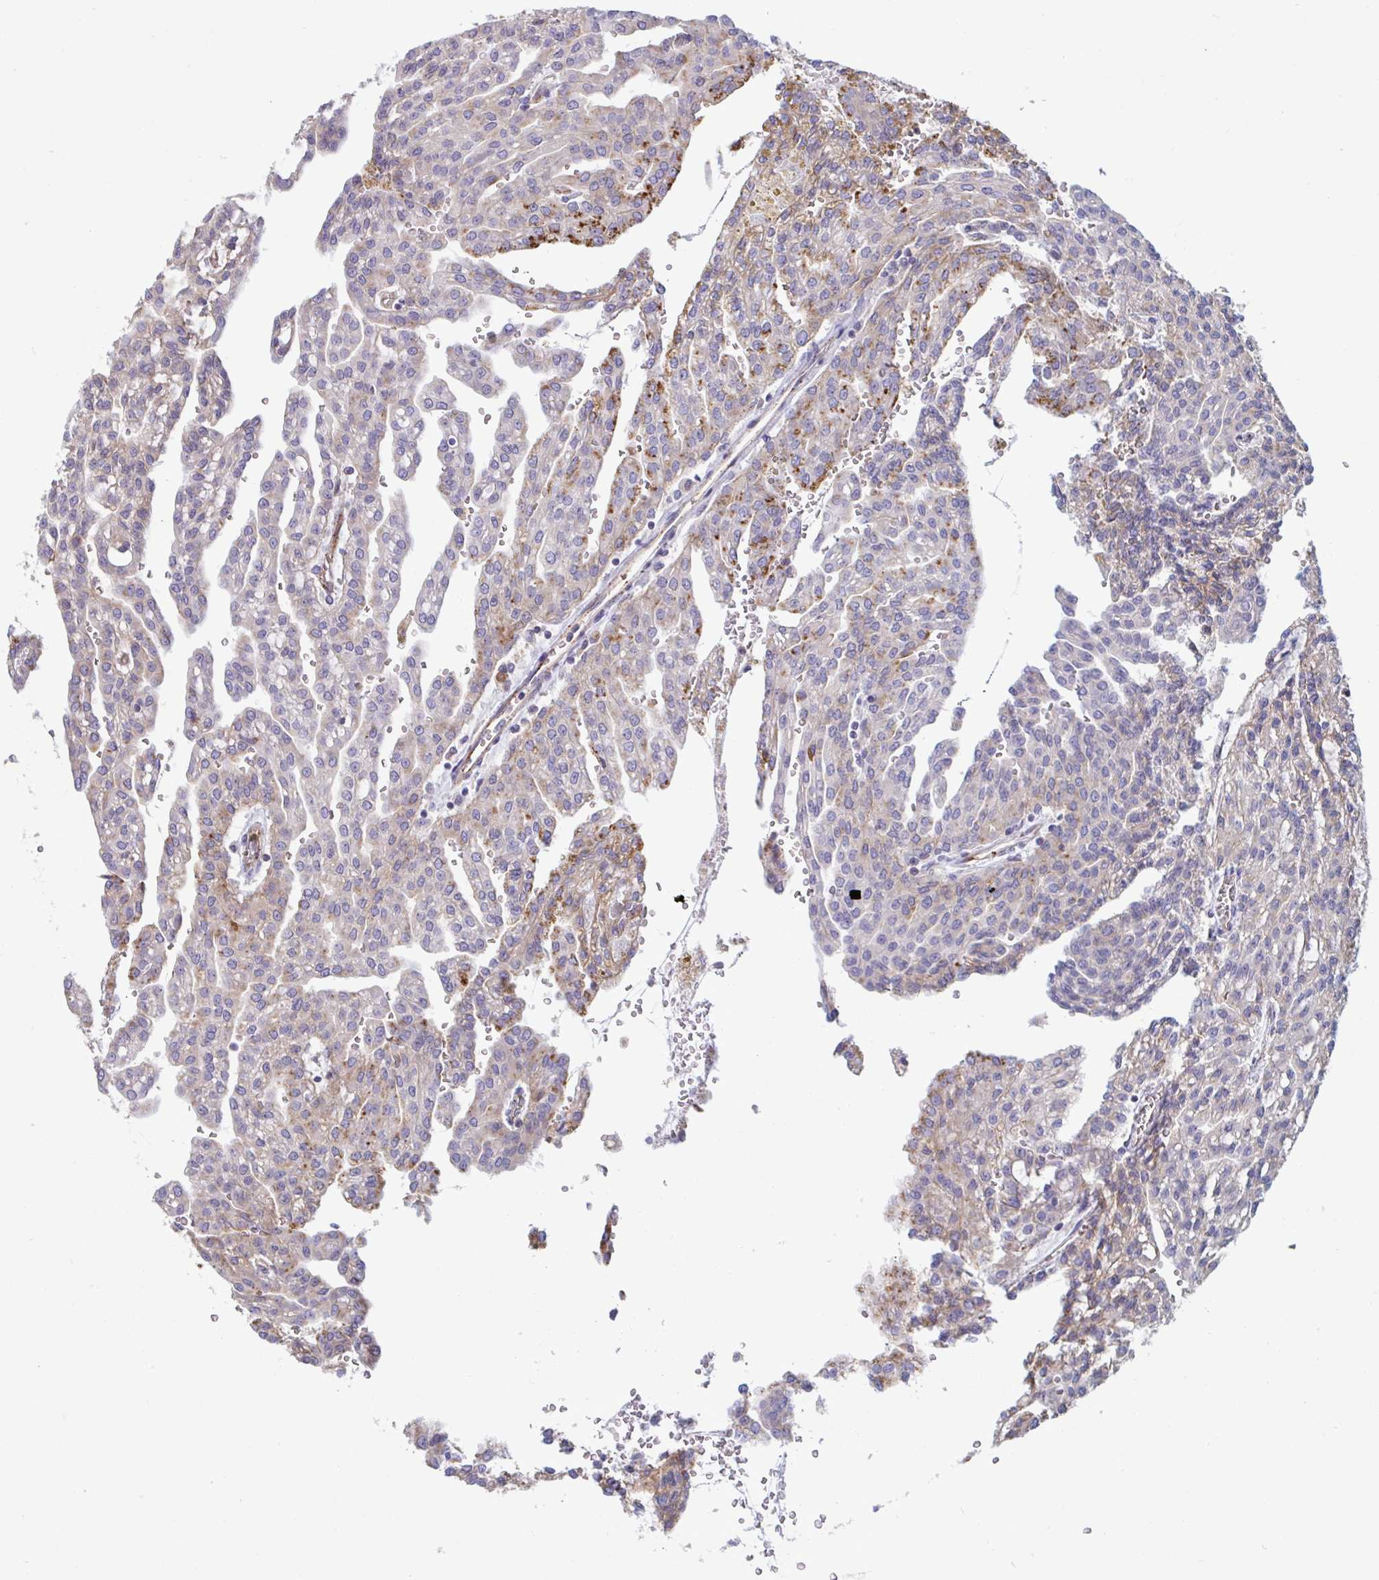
{"staining": {"intensity": "moderate", "quantity": "<25%", "location": "cytoplasmic/membranous"}, "tissue": "renal cancer", "cell_type": "Tumor cells", "image_type": "cancer", "snomed": [{"axis": "morphology", "description": "Adenocarcinoma, NOS"}, {"axis": "topography", "description": "Kidney"}], "caption": "Immunohistochemical staining of human renal adenocarcinoma displays low levels of moderate cytoplasmic/membranous protein expression in approximately <25% of tumor cells.", "gene": "SLC9A6", "patient": {"sex": "male", "age": 63}}